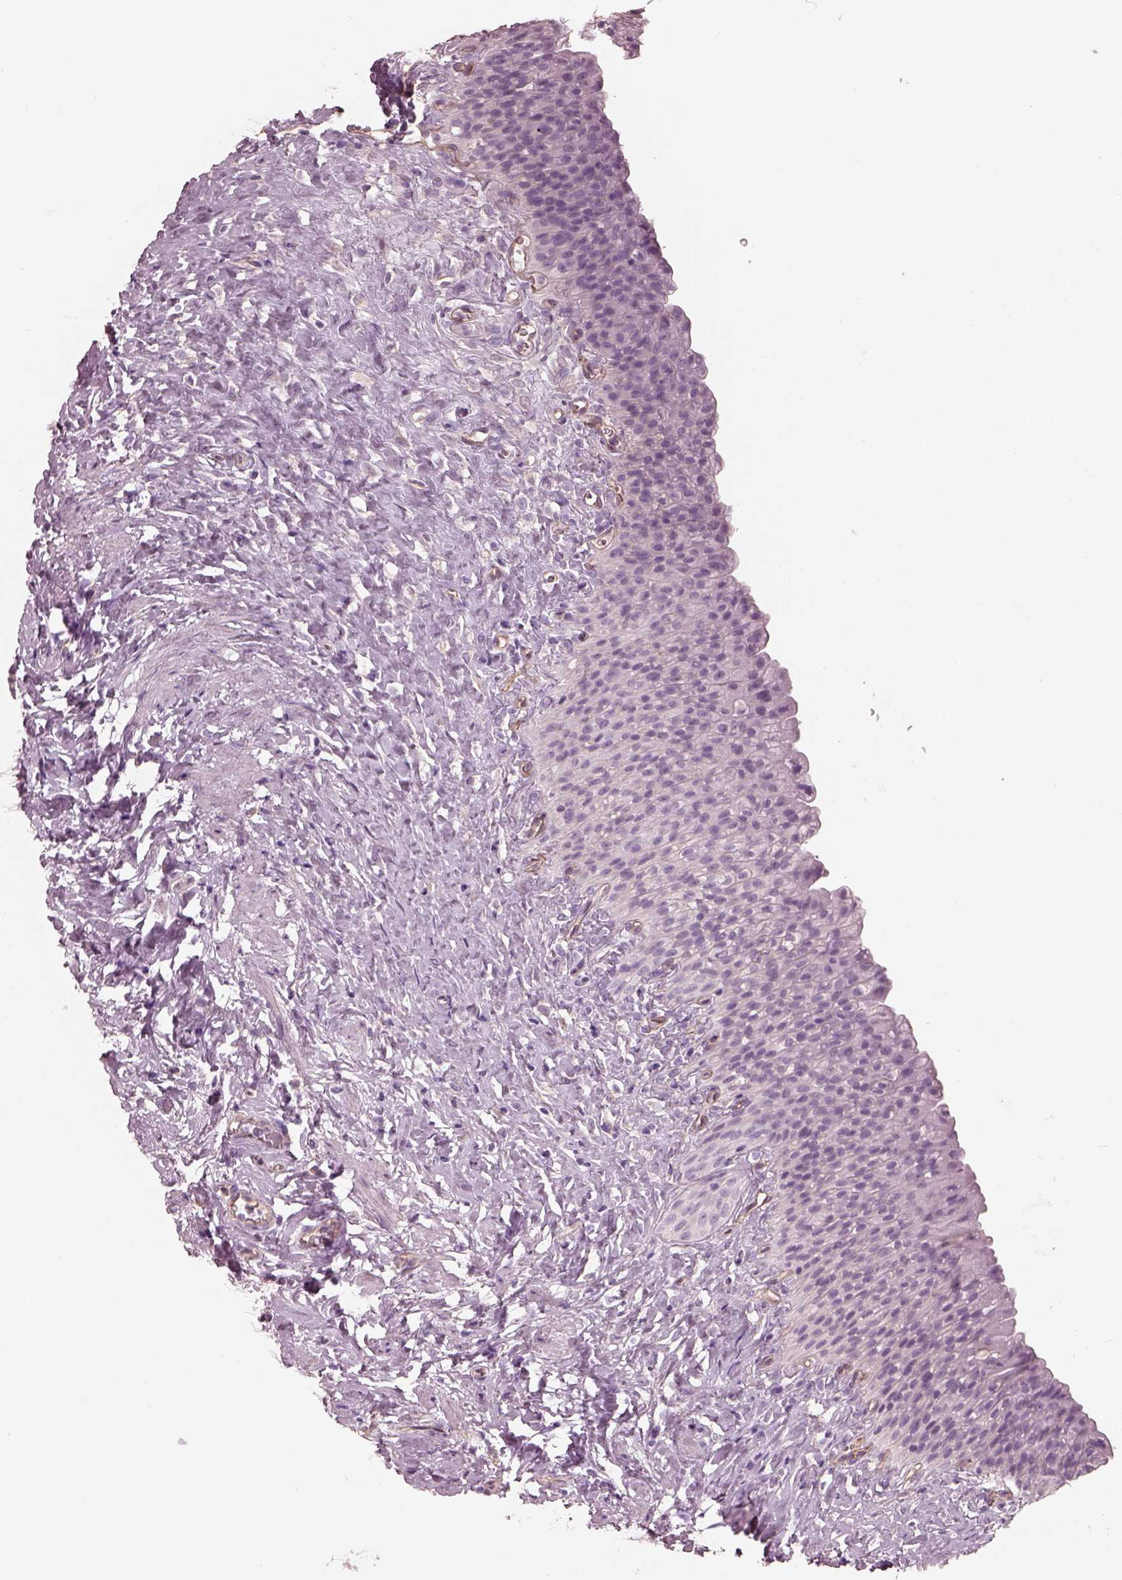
{"staining": {"intensity": "negative", "quantity": "none", "location": "none"}, "tissue": "urinary bladder", "cell_type": "Urothelial cells", "image_type": "normal", "snomed": [{"axis": "morphology", "description": "Normal tissue, NOS"}, {"axis": "topography", "description": "Urinary bladder"}], "caption": "Immunohistochemistry histopathology image of unremarkable urinary bladder stained for a protein (brown), which displays no staining in urothelial cells. (DAB immunohistochemistry (IHC) with hematoxylin counter stain).", "gene": "EIF4E1B", "patient": {"sex": "male", "age": 76}}